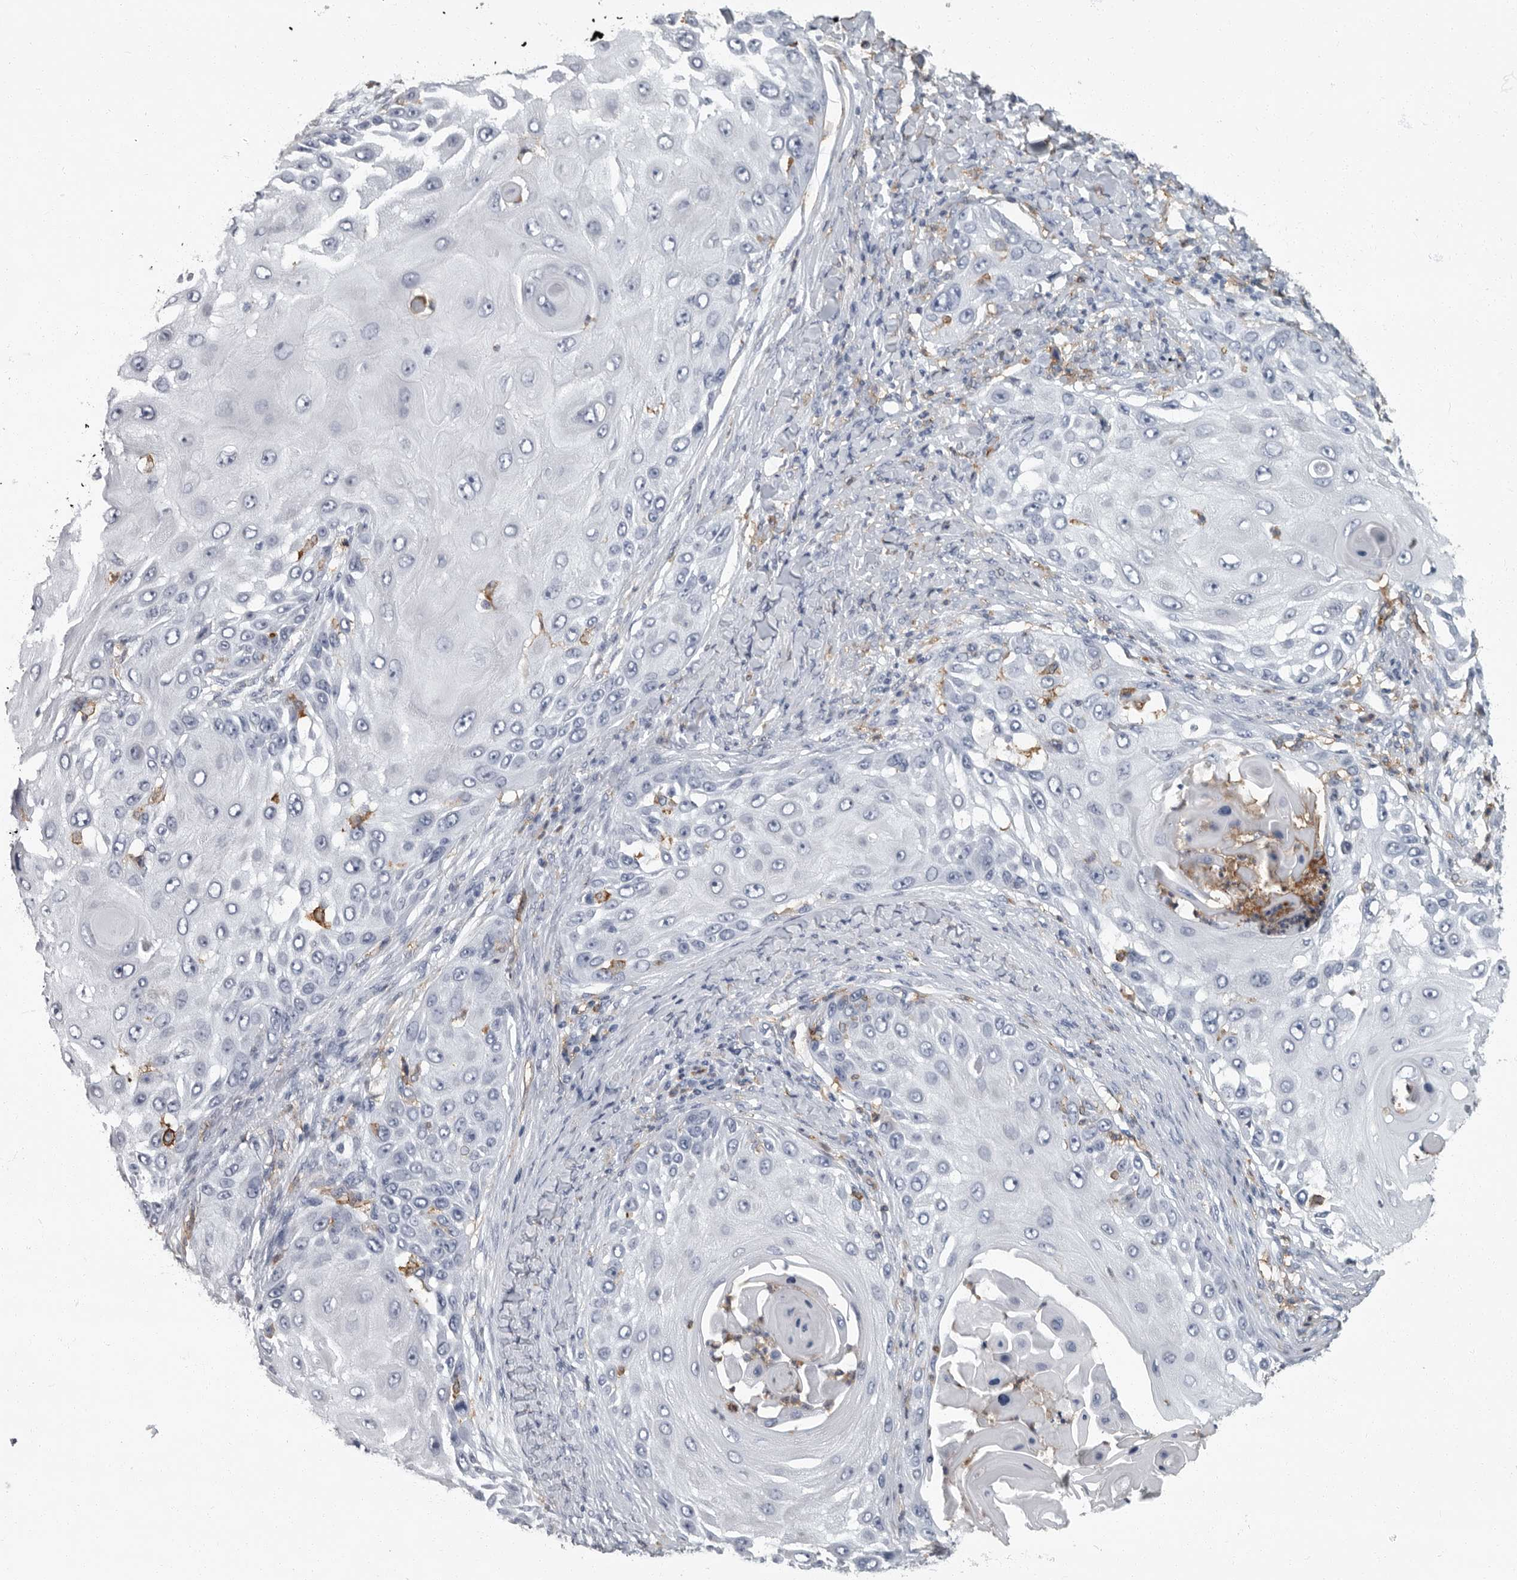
{"staining": {"intensity": "negative", "quantity": "none", "location": "none"}, "tissue": "skin cancer", "cell_type": "Tumor cells", "image_type": "cancer", "snomed": [{"axis": "morphology", "description": "Squamous cell carcinoma, NOS"}, {"axis": "topography", "description": "Skin"}], "caption": "The immunohistochemistry micrograph has no significant staining in tumor cells of skin cancer (squamous cell carcinoma) tissue.", "gene": "FCER1G", "patient": {"sex": "female", "age": 44}}